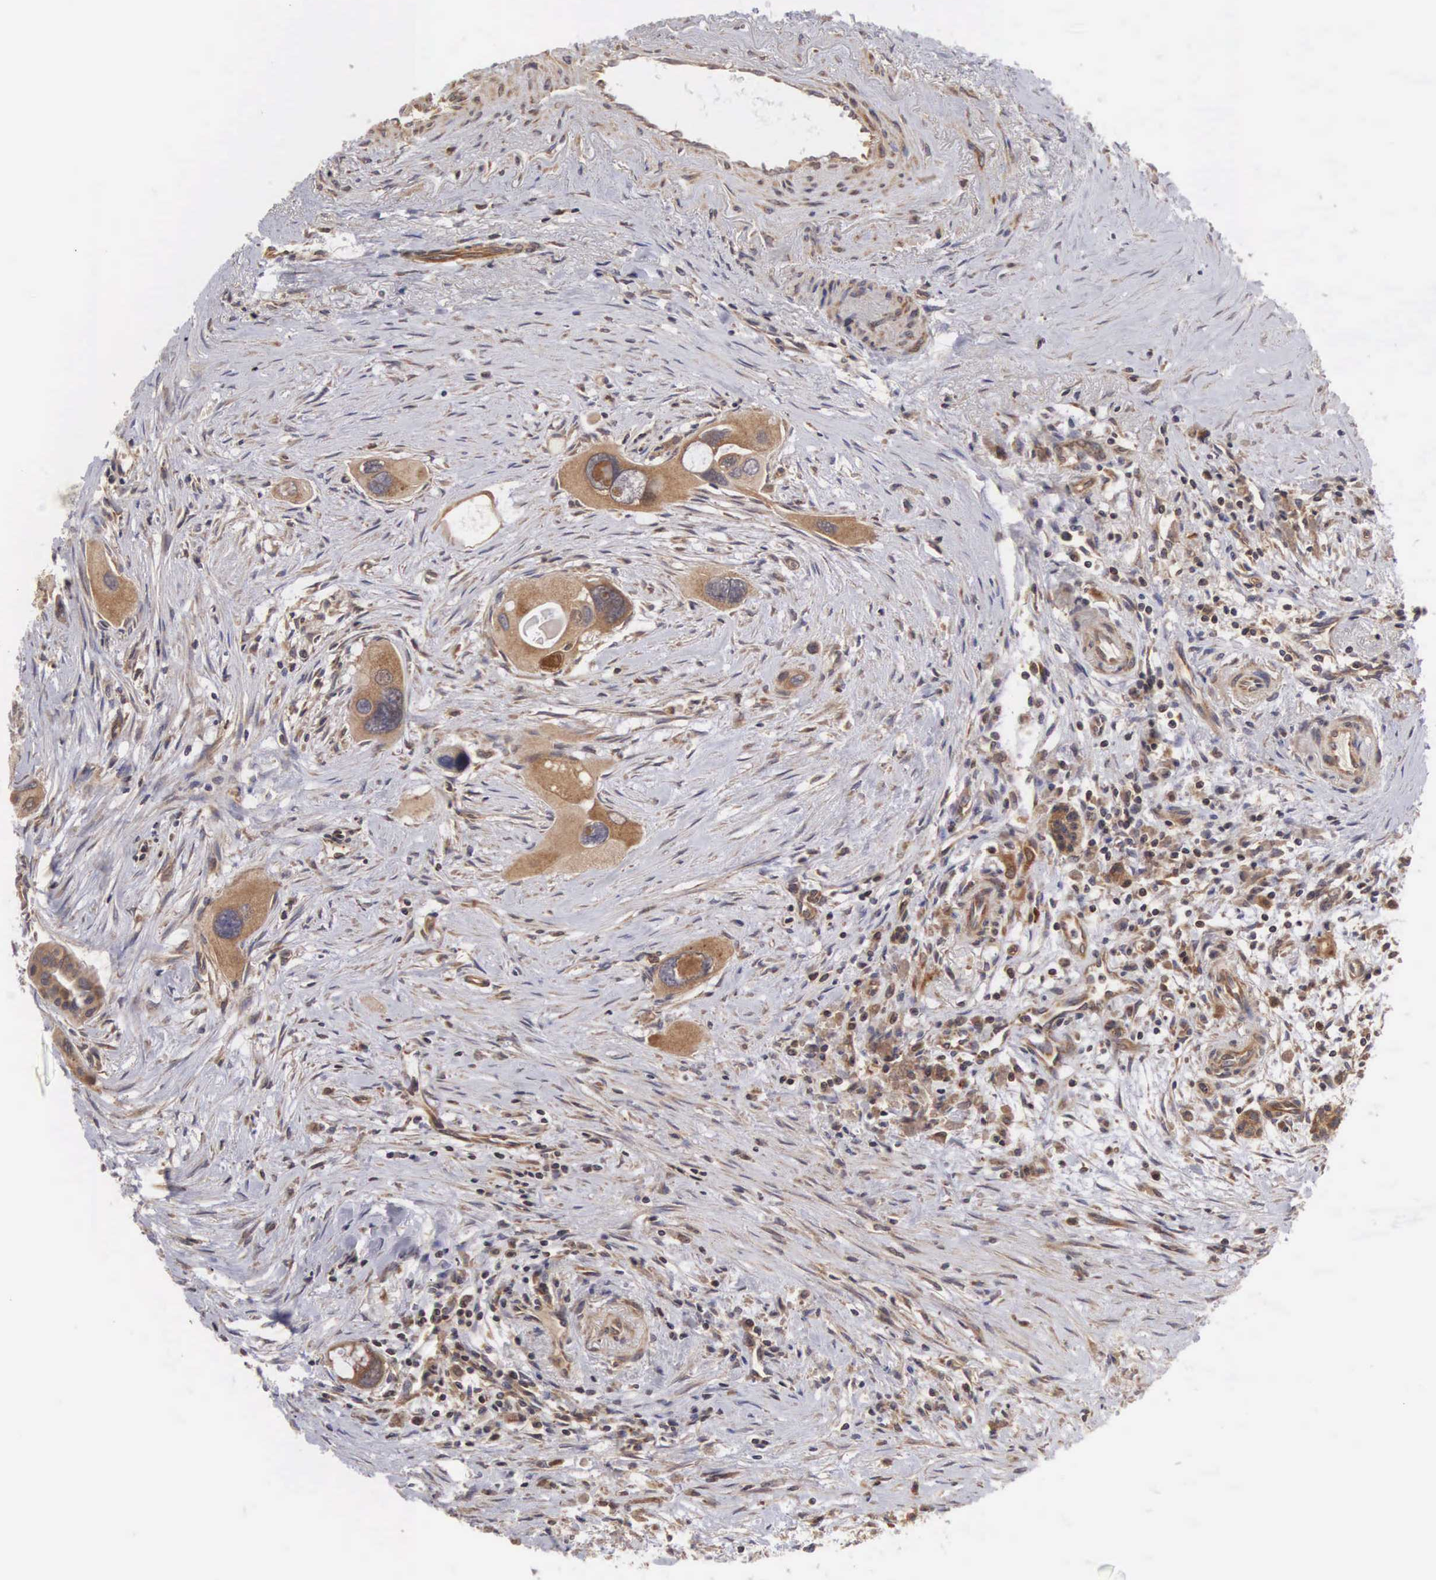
{"staining": {"intensity": "moderate", "quantity": "25%-75%", "location": "cytoplasmic/membranous"}, "tissue": "pancreas", "cell_type": "Exocrine glandular cells", "image_type": "normal", "snomed": [{"axis": "morphology", "description": "Normal tissue, NOS"}, {"axis": "topography", "description": "Pancreas"}], "caption": "Brown immunohistochemical staining in unremarkable human pancreas displays moderate cytoplasmic/membranous positivity in about 25%-75% of exocrine glandular cells. (Stains: DAB (3,3'-diaminobenzidine) in brown, nuclei in blue, Microscopy: brightfield microscopy at high magnification).", "gene": "DHRS1", "patient": {"sex": "male", "age": 73}}